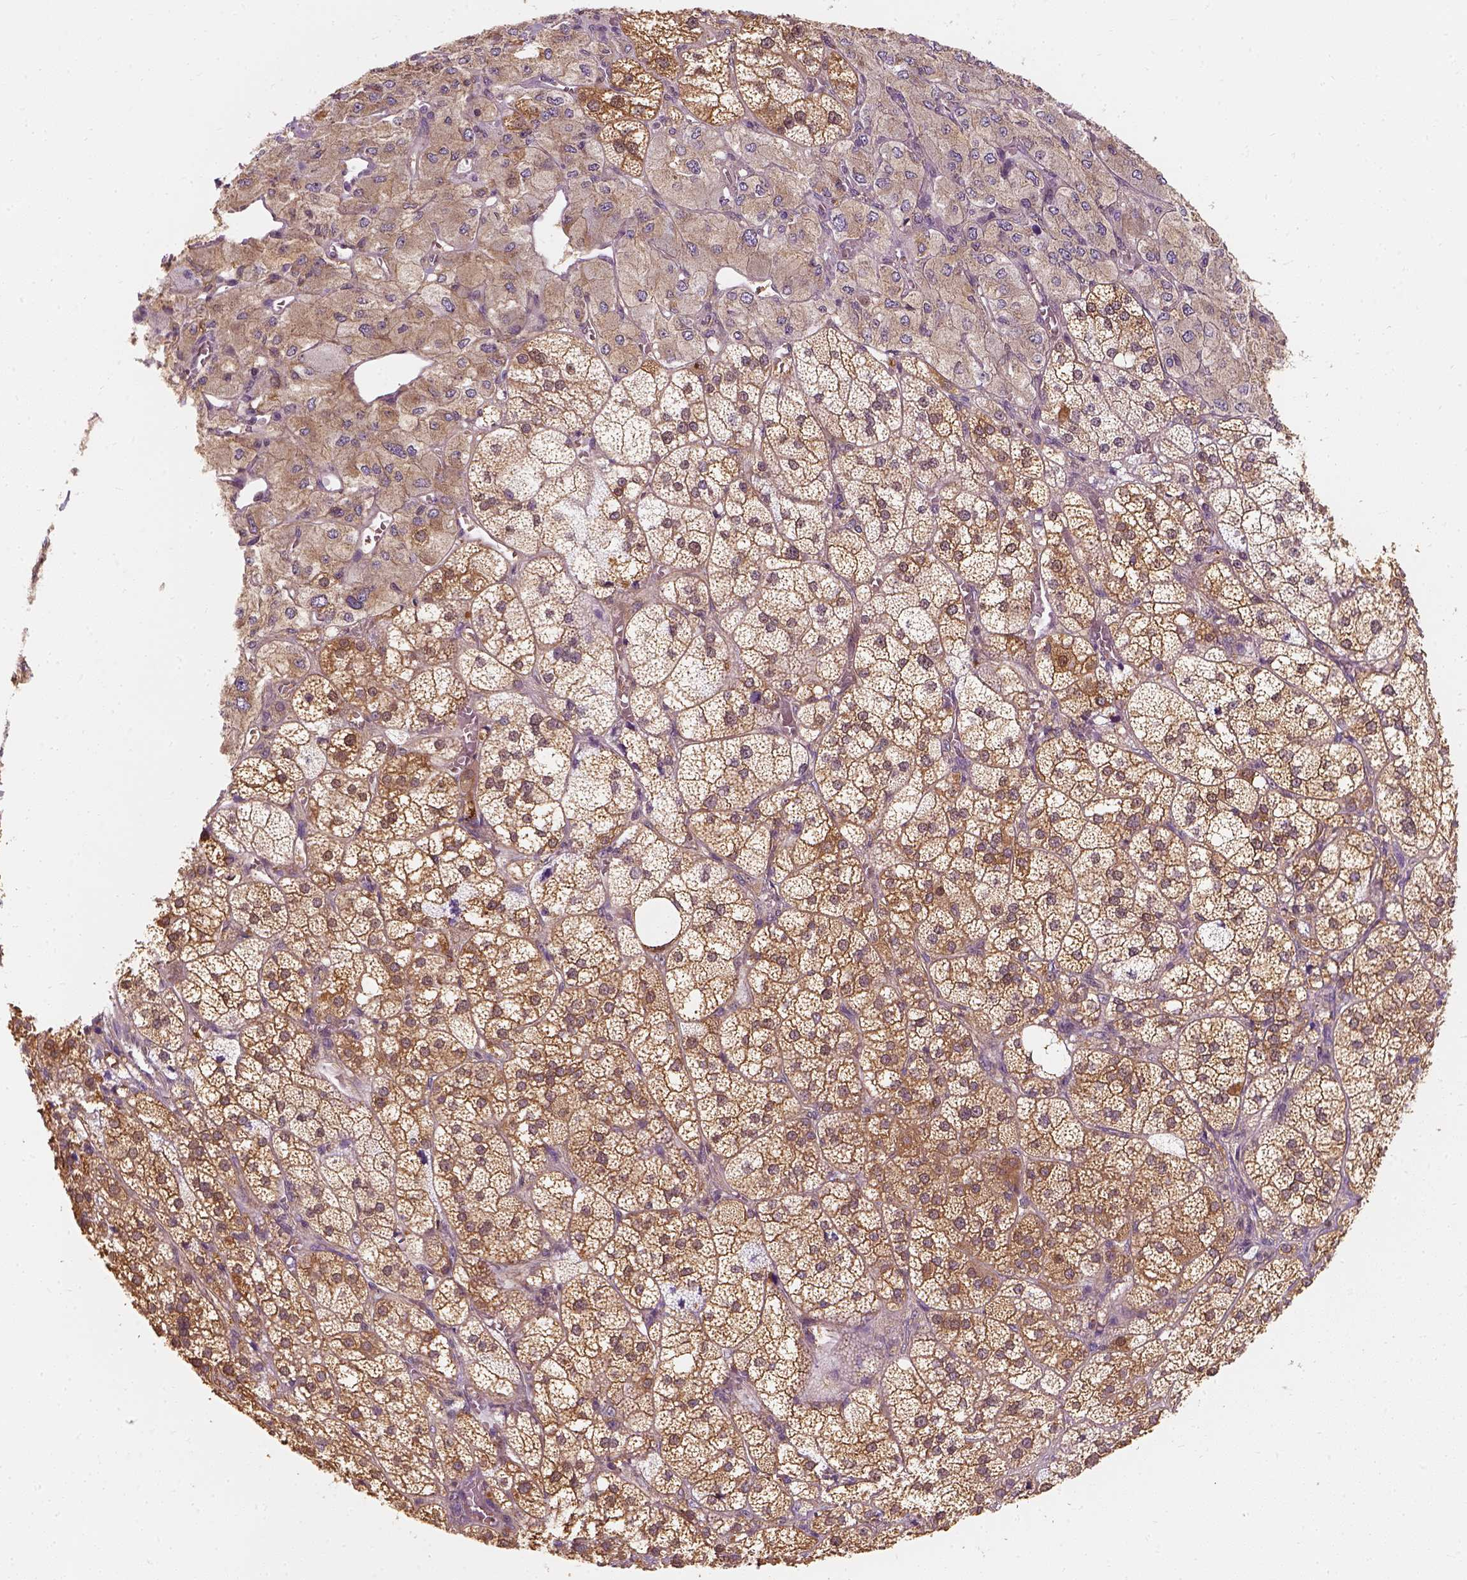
{"staining": {"intensity": "moderate", "quantity": ">75%", "location": "cytoplasmic/membranous,nuclear"}, "tissue": "adrenal gland", "cell_type": "Glandular cells", "image_type": "normal", "snomed": [{"axis": "morphology", "description": "Normal tissue, NOS"}, {"axis": "topography", "description": "Adrenal gland"}], "caption": "The photomicrograph exhibits a brown stain indicating the presence of a protein in the cytoplasmic/membranous,nuclear of glandular cells in adrenal gland.", "gene": "SQSTM1", "patient": {"sex": "female", "age": 60}}